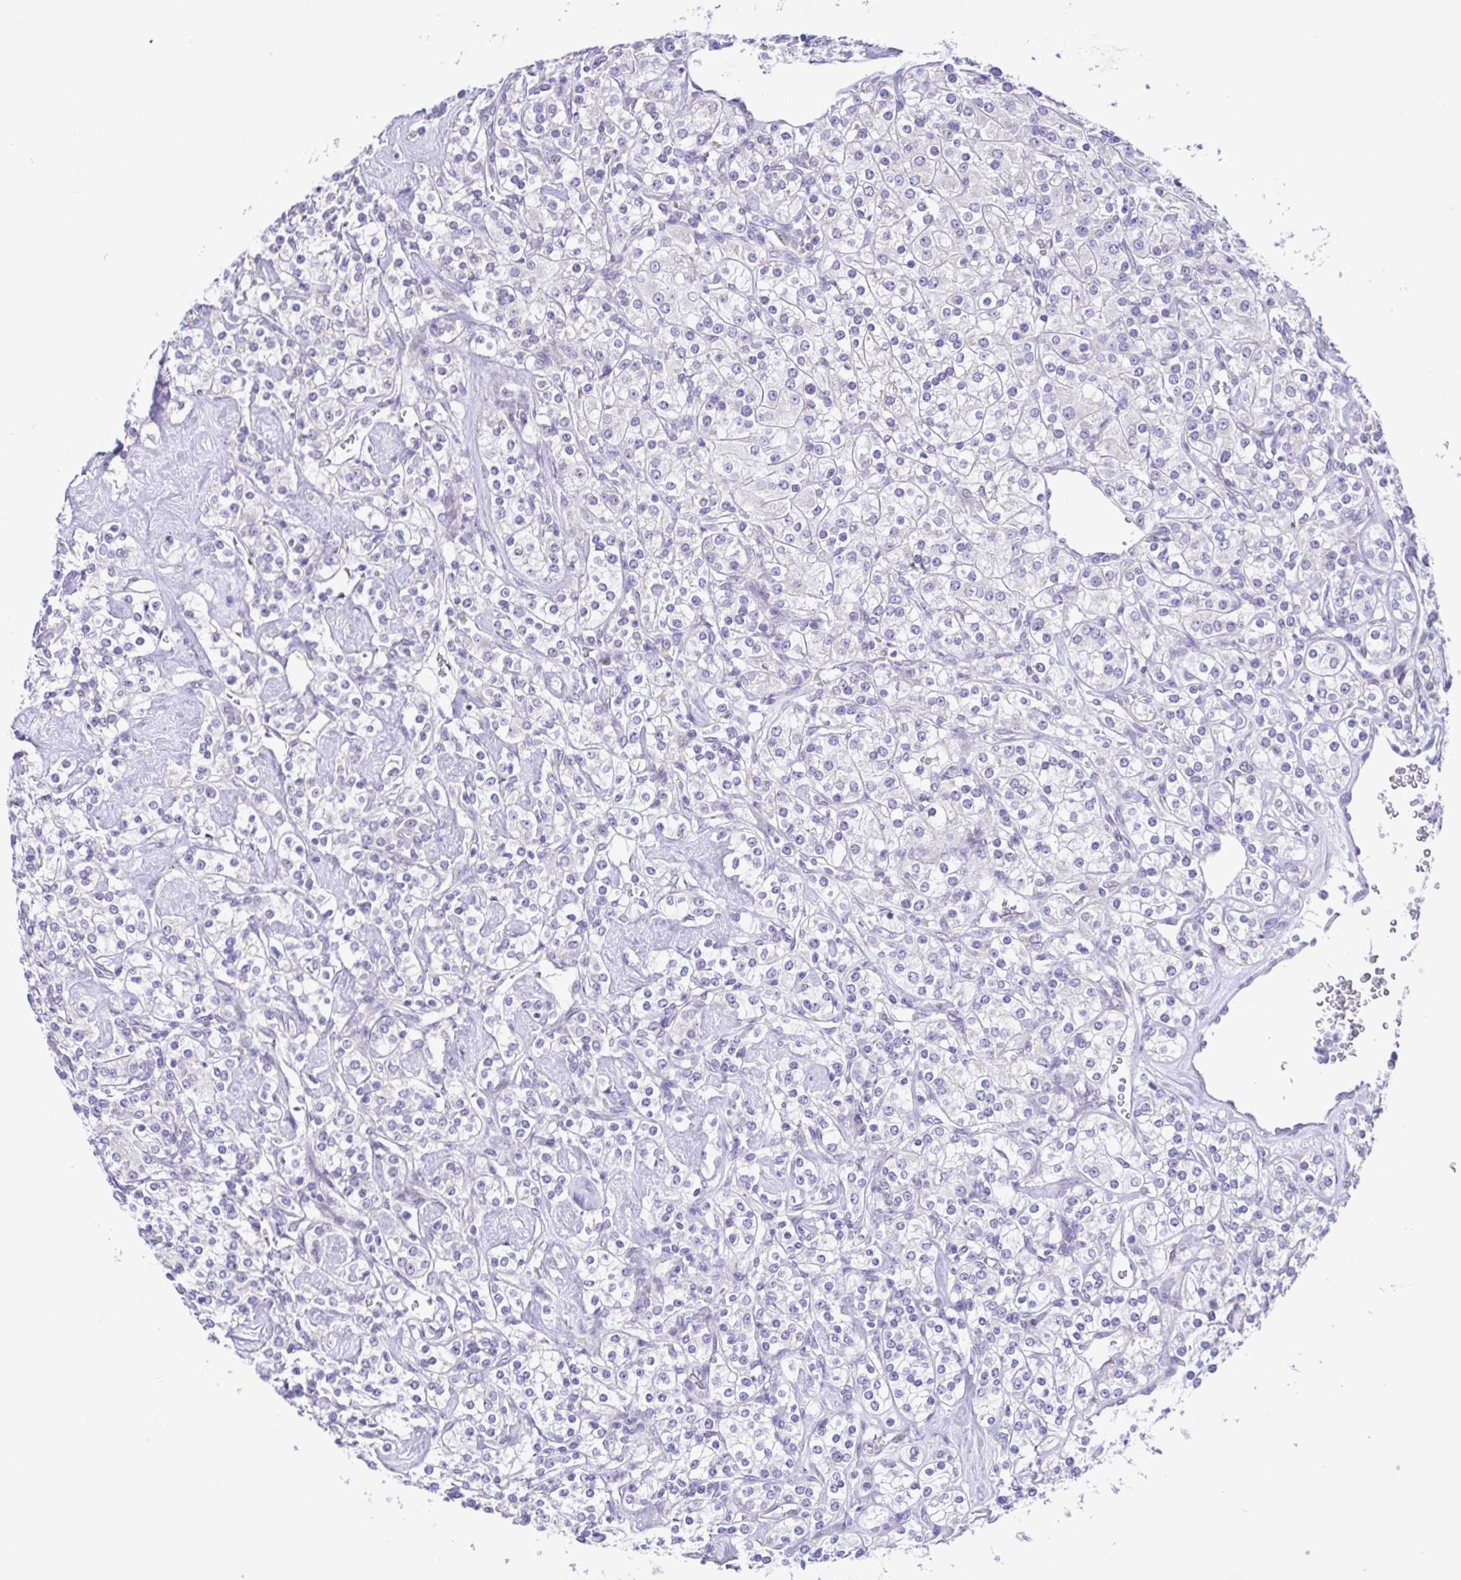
{"staining": {"intensity": "negative", "quantity": "none", "location": "none"}, "tissue": "renal cancer", "cell_type": "Tumor cells", "image_type": "cancer", "snomed": [{"axis": "morphology", "description": "Adenocarcinoma, NOS"}, {"axis": "topography", "description": "Kidney"}], "caption": "Immunohistochemical staining of renal cancer reveals no significant expression in tumor cells. (Stains: DAB (3,3'-diaminobenzidine) immunohistochemistry with hematoxylin counter stain, Microscopy: brightfield microscopy at high magnification).", "gene": "TGM3", "patient": {"sex": "male", "age": 77}}